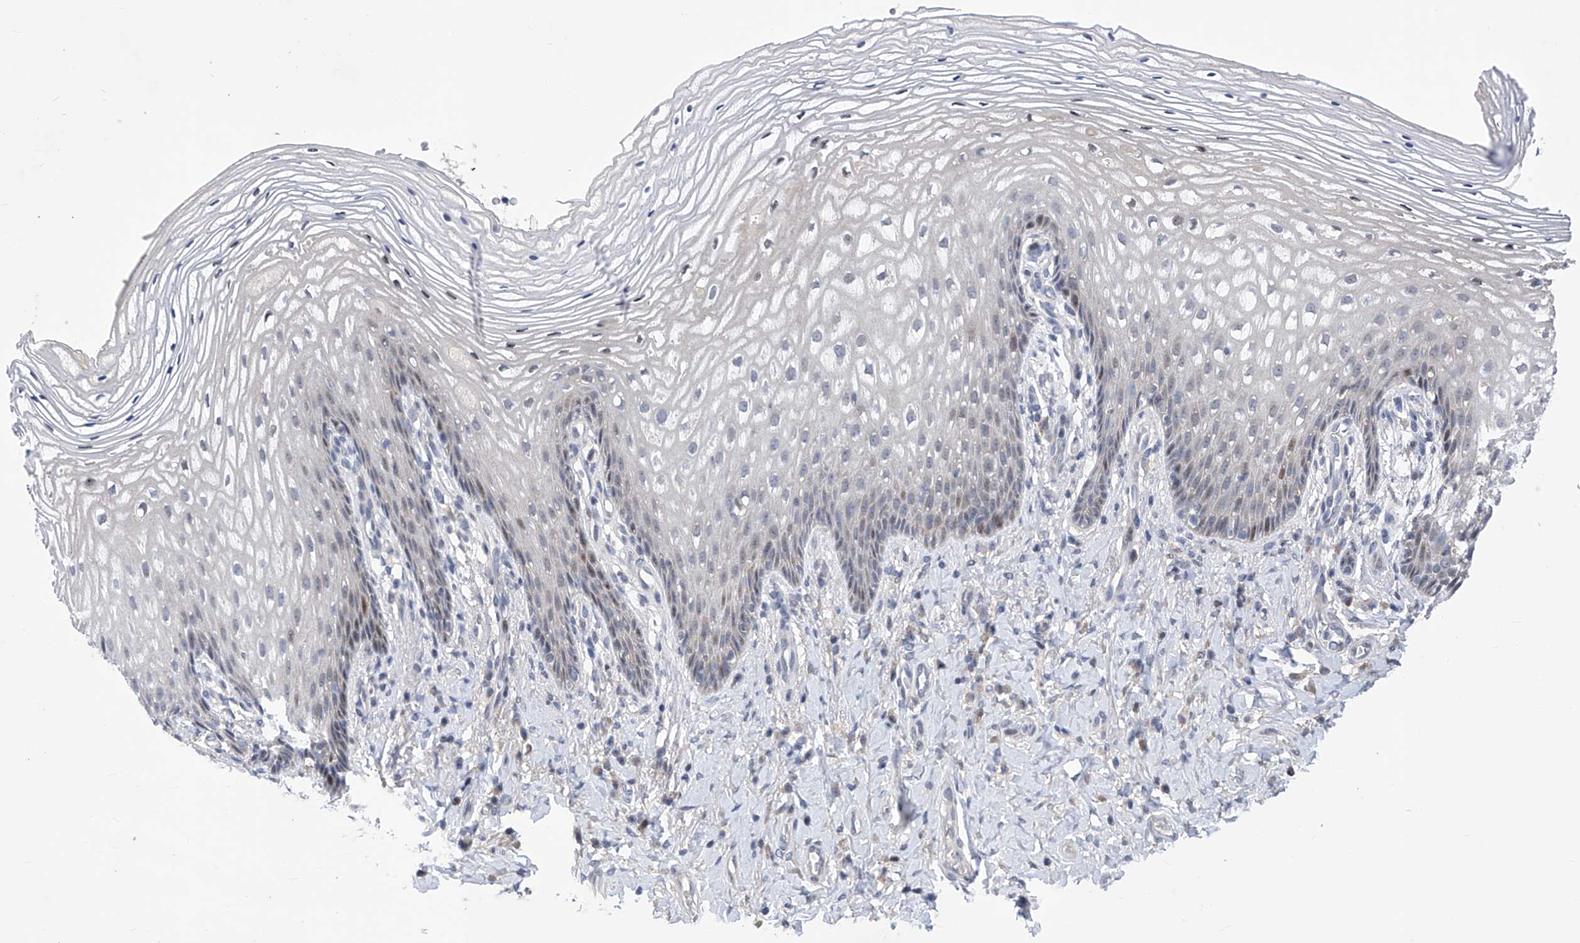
{"staining": {"intensity": "moderate", "quantity": "25%-75%", "location": "nuclear"}, "tissue": "vagina", "cell_type": "Squamous epithelial cells", "image_type": "normal", "snomed": [{"axis": "morphology", "description": "Normal tissue, NOS"}, {"axis": "topography", "description": "Vagina"}], "caption": "Protein staining shows moderate nuclear staining in approximately 25%-75% of squamous epithelial cells in benign vagina.", "gene": "NUFIP1", "patient": {"sex": "female", "age": 60}}